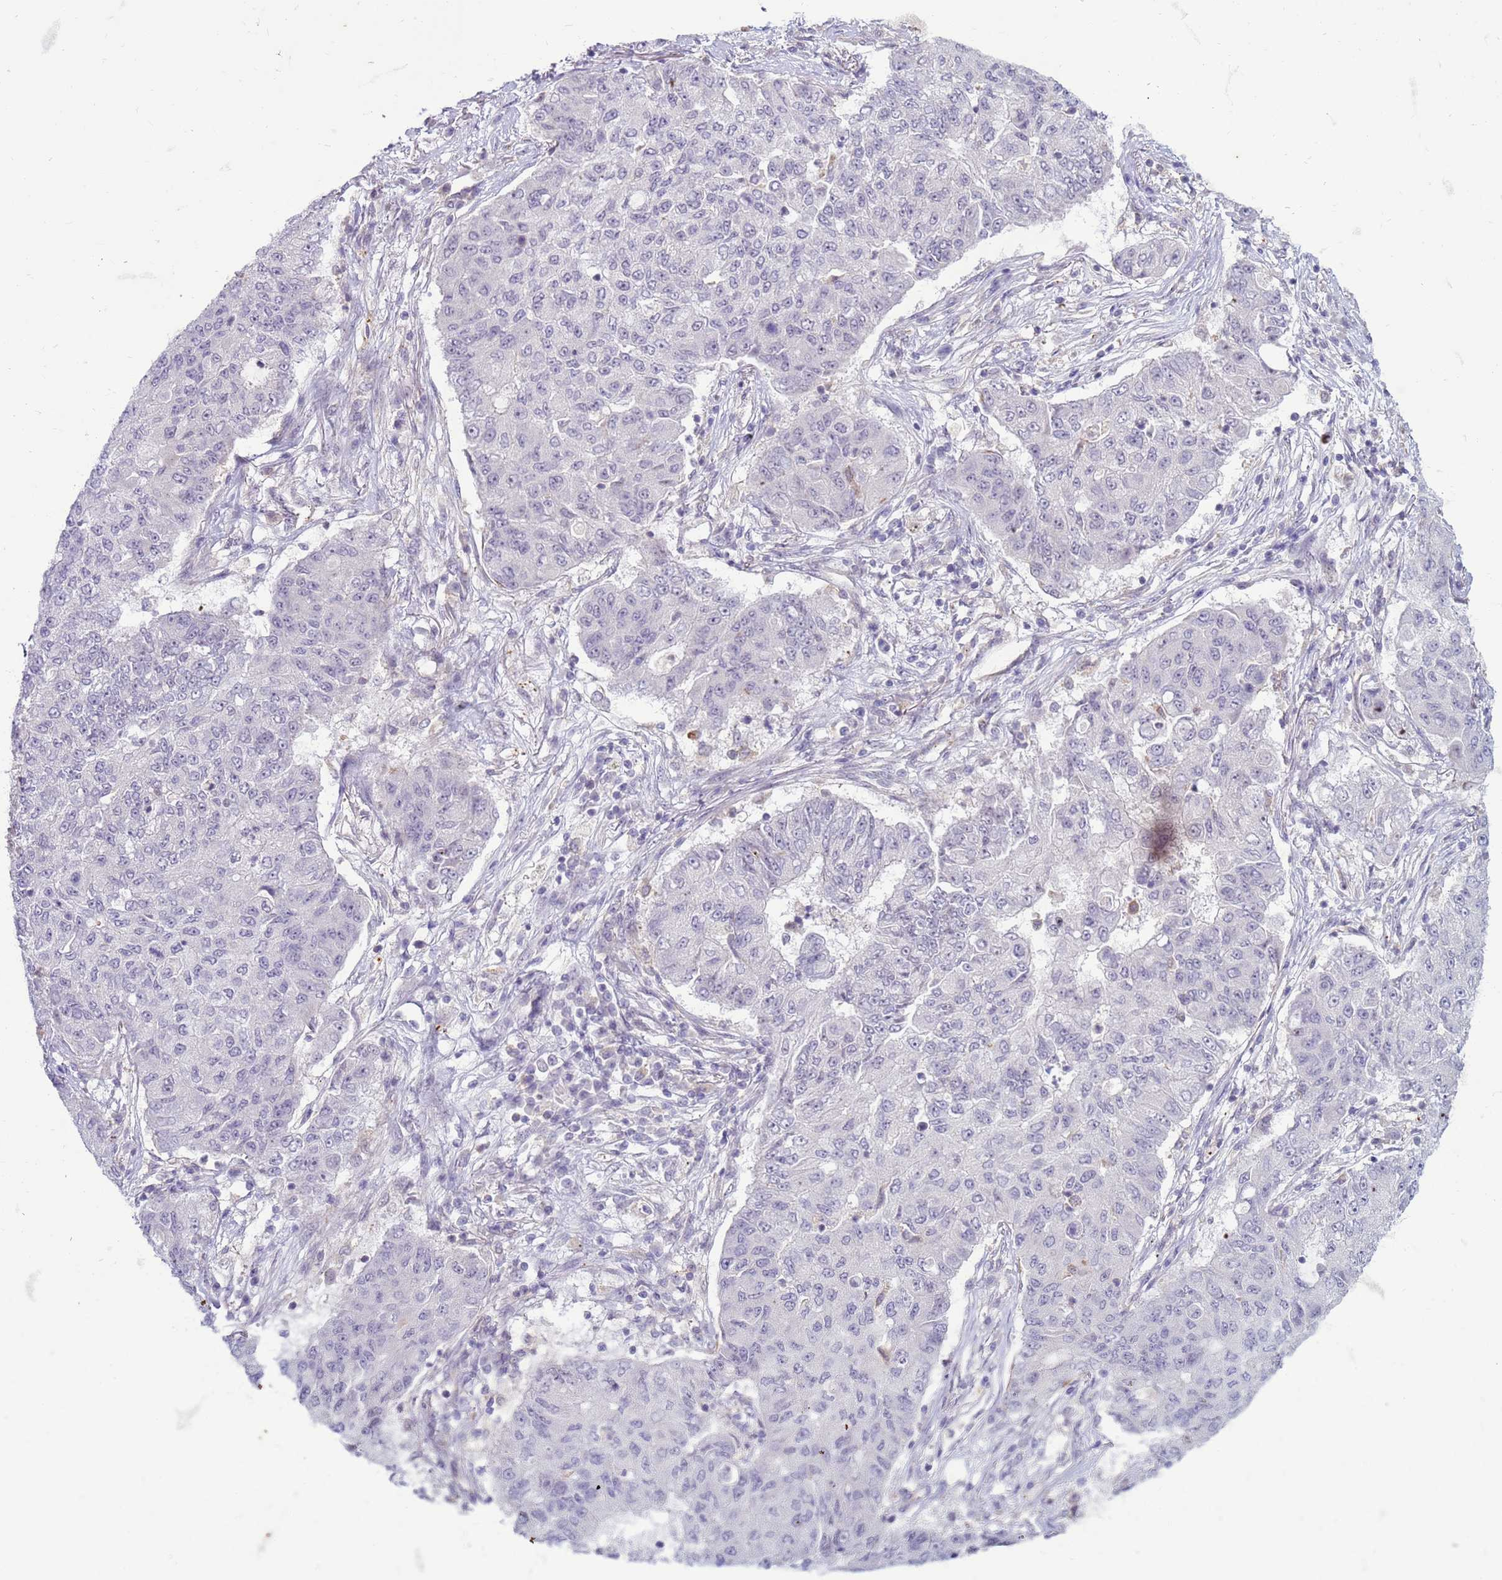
{"staining": {"intensity": "negative", "quantity": "none", "location": "none"}, "tissue": "lung cancer", "cell_type": "Tumor cells", "image_type": "cancer", "snomed": [{"axis": "morphology", "description": "Squamous cell carcinoma, NOS"}, {"axis": "topography", "description": "Lung"}], "caption": "The photomicrograph exhibits no staining of tumor cells in squamous cell carcinoma (lung).", "gene": "SLC15A3", "patient": {"sex": "male", "age": 74}}